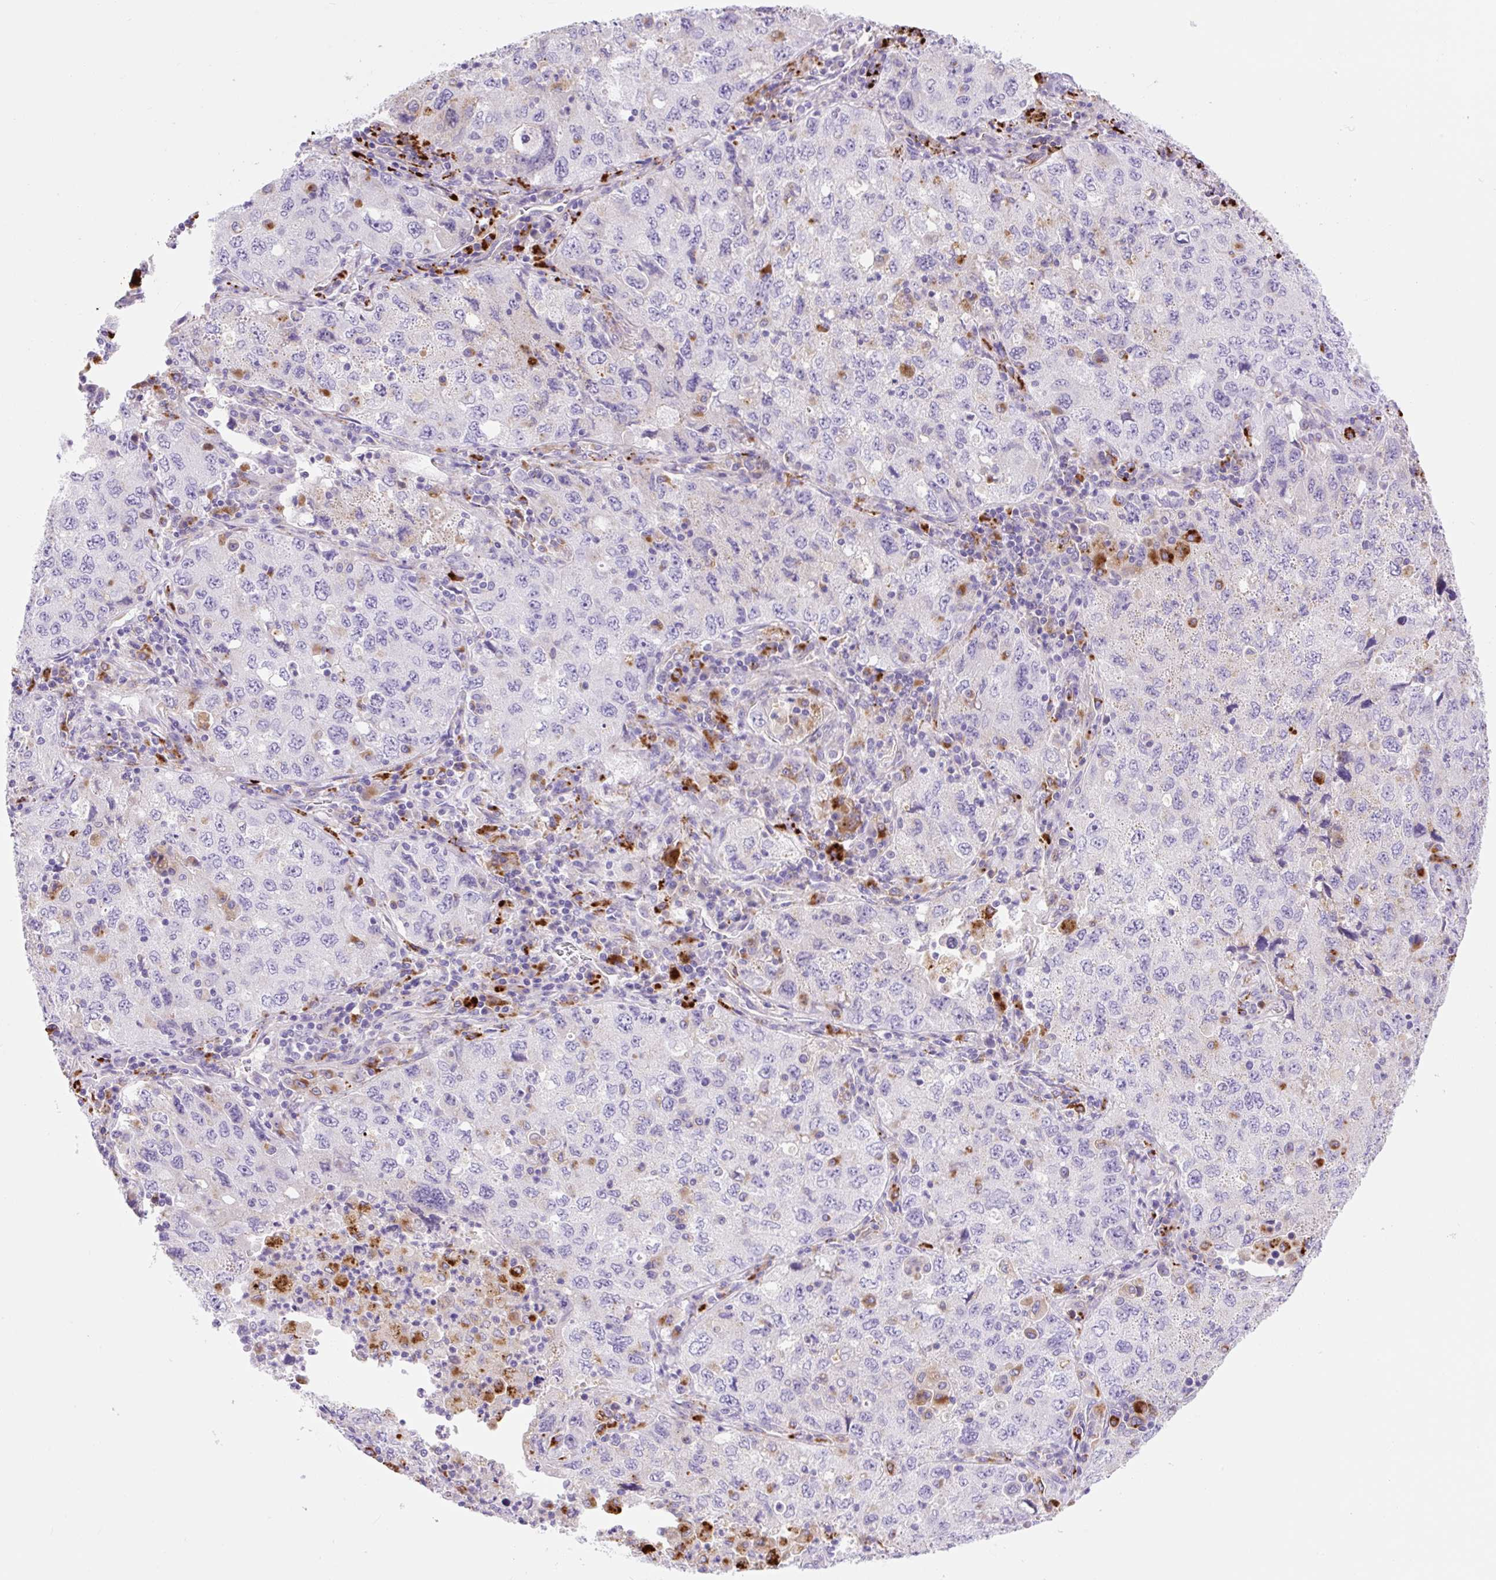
{"staining": {"intensity": "negative", "quantity": "none", "location": "none"}, "tissue": "lung cancer", "cell_type": "Tumor cells", "image_type": "cancer", "snomed": [{"axis": "morphology", "description": "Adenocarcinoma, NOS"}, {"axis": "topography", "description": "Lung"}], "caption": "Human lung cancer stained for a protein using immunohistochemistry reveals no expression in tumor cells.", "gene": "HEXA", "patient": {"sex": "female", "age": 57}}